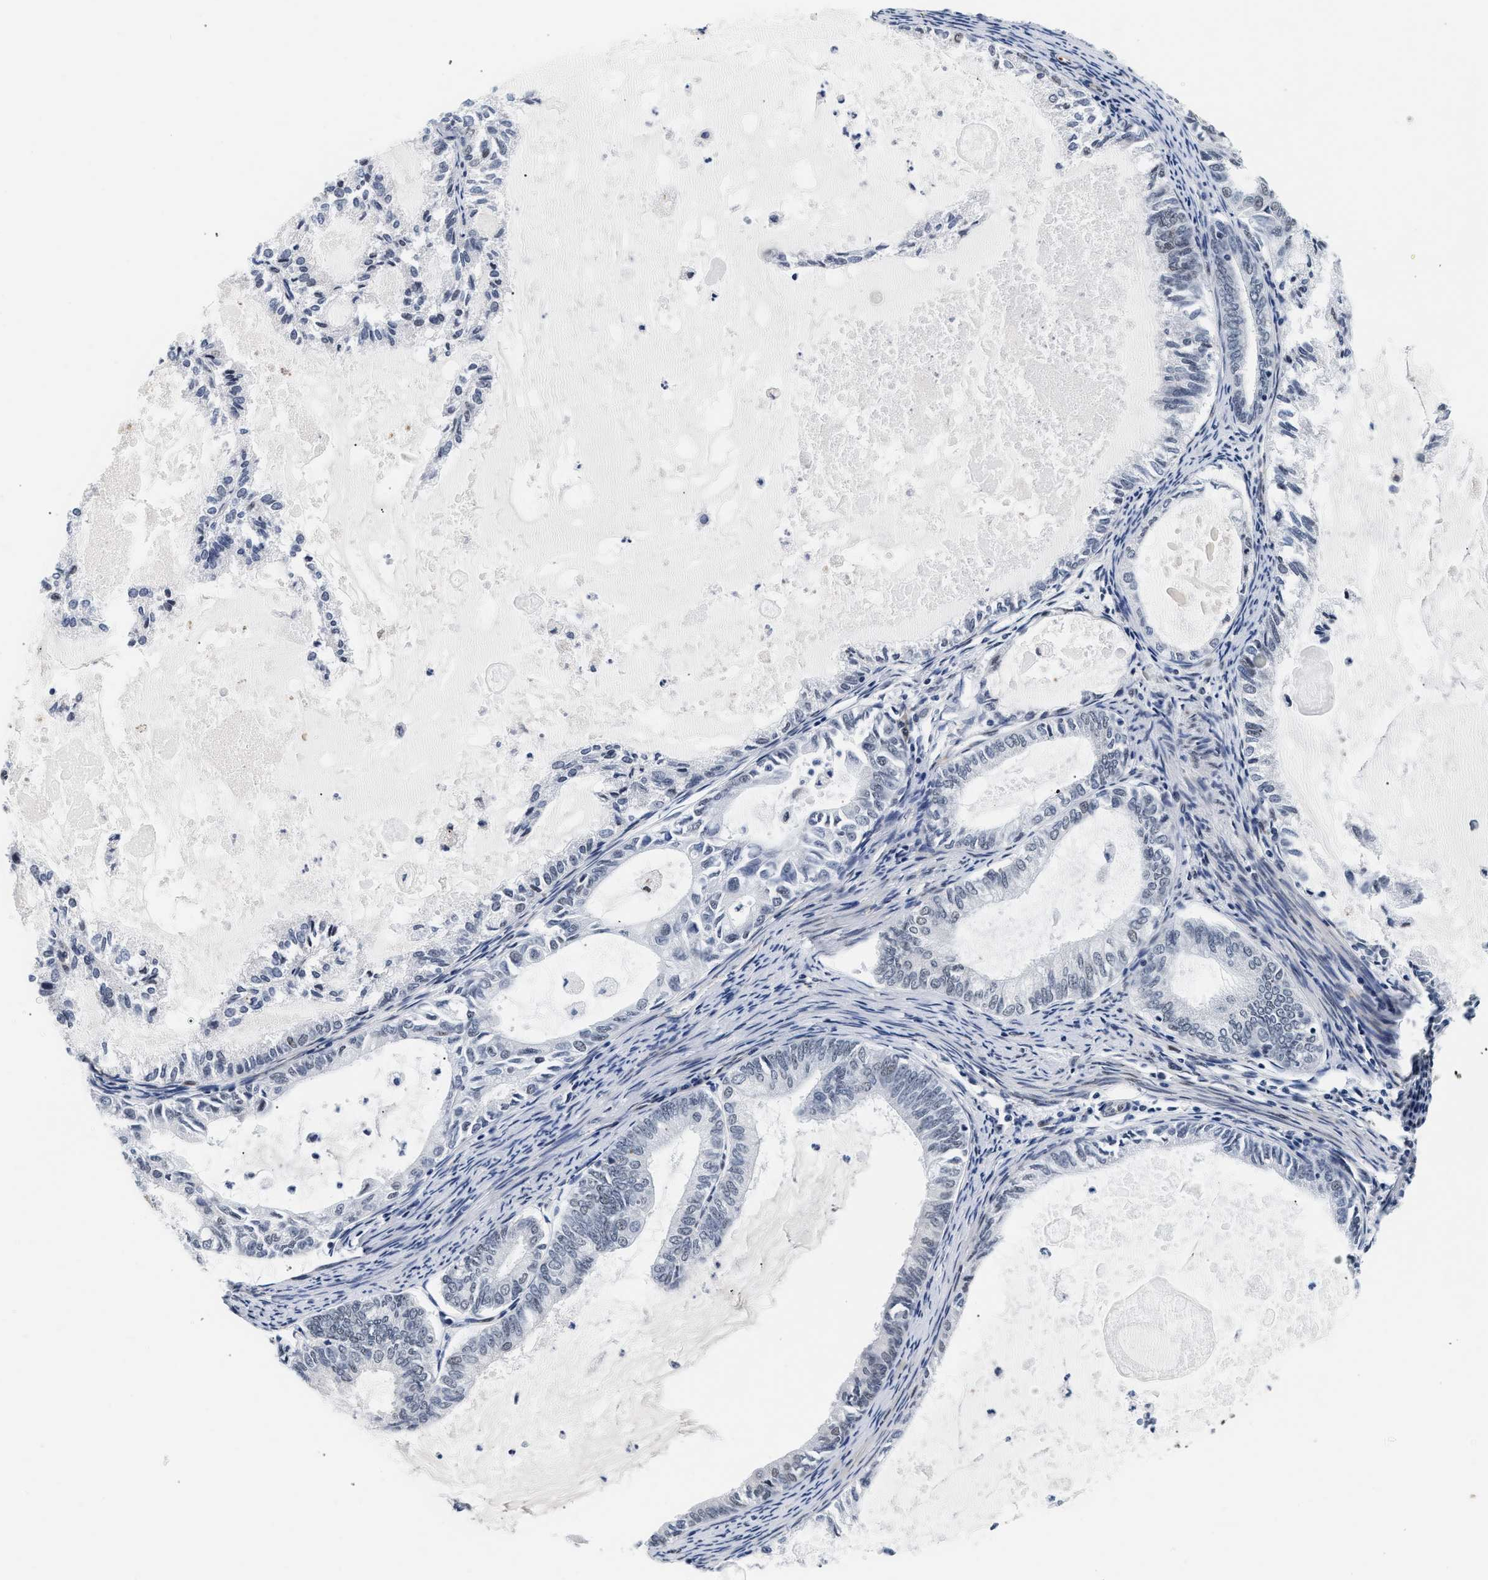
{"staining": {"intensity": "negative", "quantity": "none", "location": "none"}, "tissue": "endometrial cancer", "cell_type": "Tumor cells", "image_type": "cancer", "snomed": [{"axis": "morphology", "description": "Adenocarcinoma, NOS"}, {"axis": "topography", "description": "Endometrium"}], "caption": "The image exhibits no staining of tumor cells in endometrial cancer (adenocarcinoma).", "gene": "THOC1", "patient": {"sex": "female", "age": 86}}